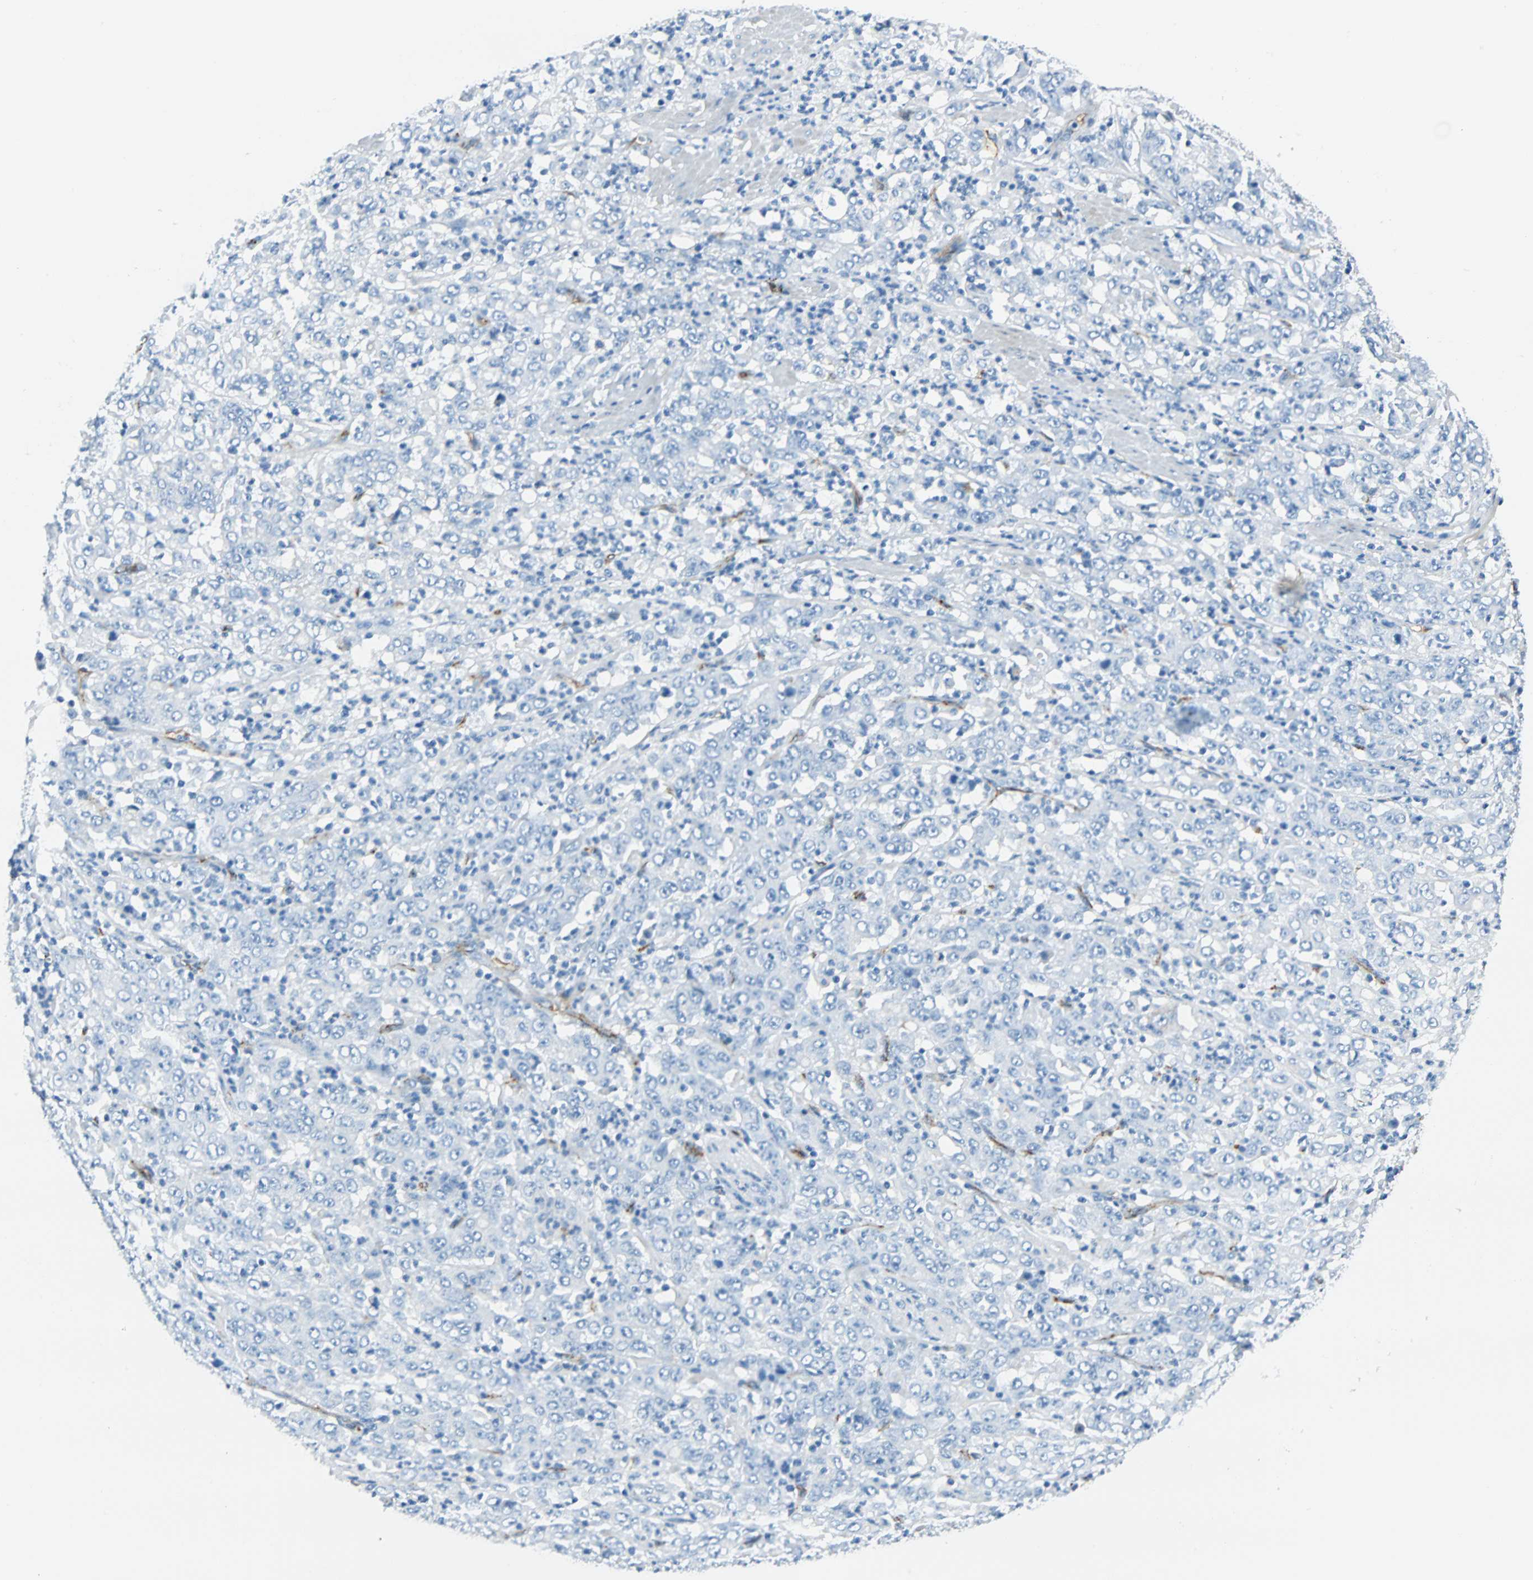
{"staining": {"intensity": "negative", "quantity": "none", "location": "none"}, "tissue": "stomach cancer", "cell_type": "Tumor cells", "image_type": "cancer", "snomed": [{"axis": "morphology", "description": "Adenocarcinoma, NOS"}, {"axis": "topography", "description": "Stomach, lower"}], "caption": "Micrograph shows no protein expression in tumor cells of adenocarcinoma (stomach) tissue.", "gene": "VPS9D1", "patient": {"sex": "female", "age": 71}}